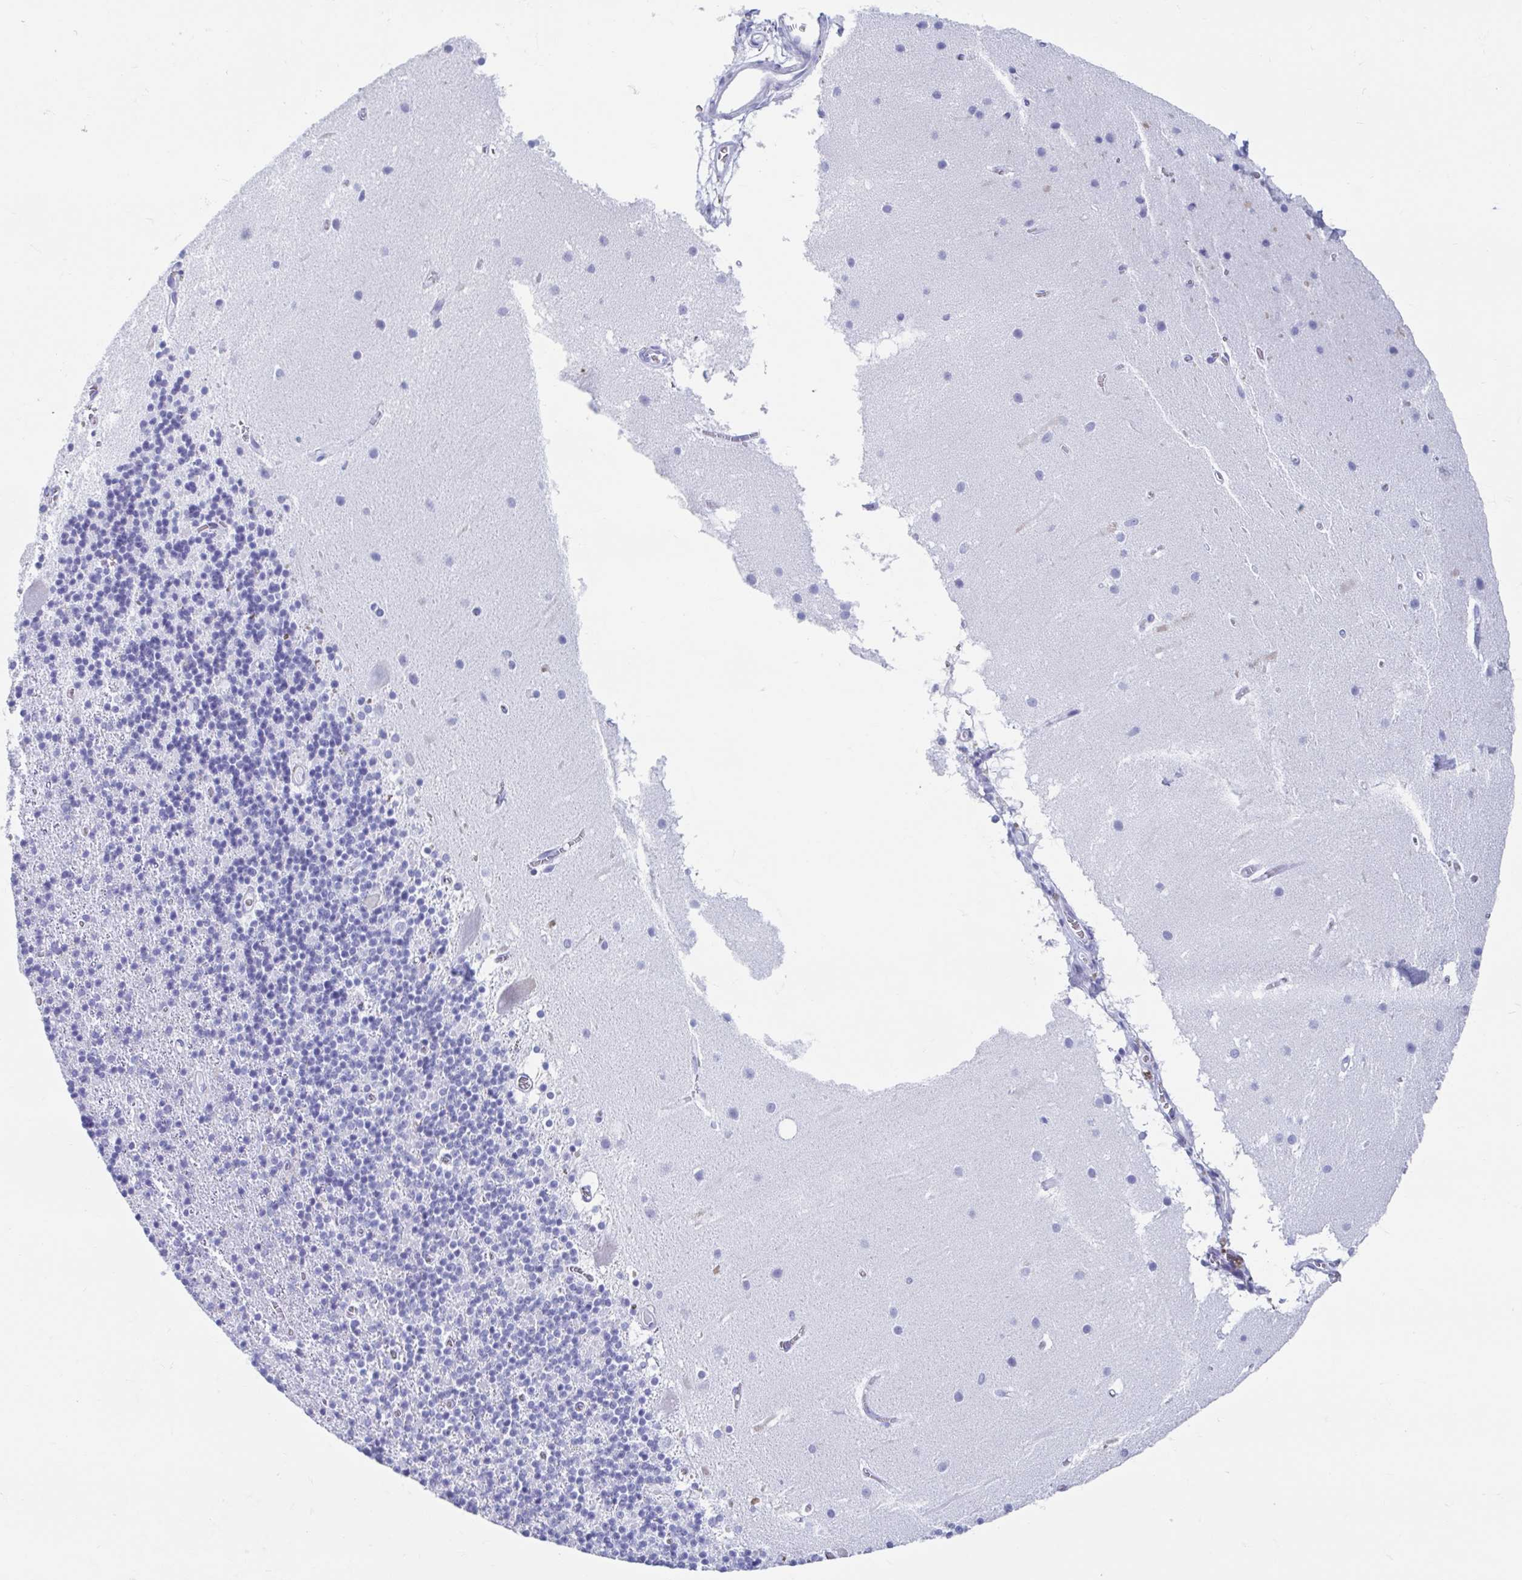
{"staining": {"intensity": "negative", "quantity": "none", "location": "none"}, "tissue": "cerebellum", "cell_type": "Cells in granular layer", "image_type": "normal", "snomed": [{"axis": "morphology", "description": "Normal tissue, NOS"}, {"axis": "topography", "description": "Cerebellum"}], "caption": "Immunohistochemistry (IHC) photomicrograph of benign cerebellum: human cerebellum stained with DAB (3,3'-diaminobenzidine) demonstrates no significant protein expression in cells in granular layer.", "gene": "HDGFL1", "patient": {"sex": "male", "age": 70}}